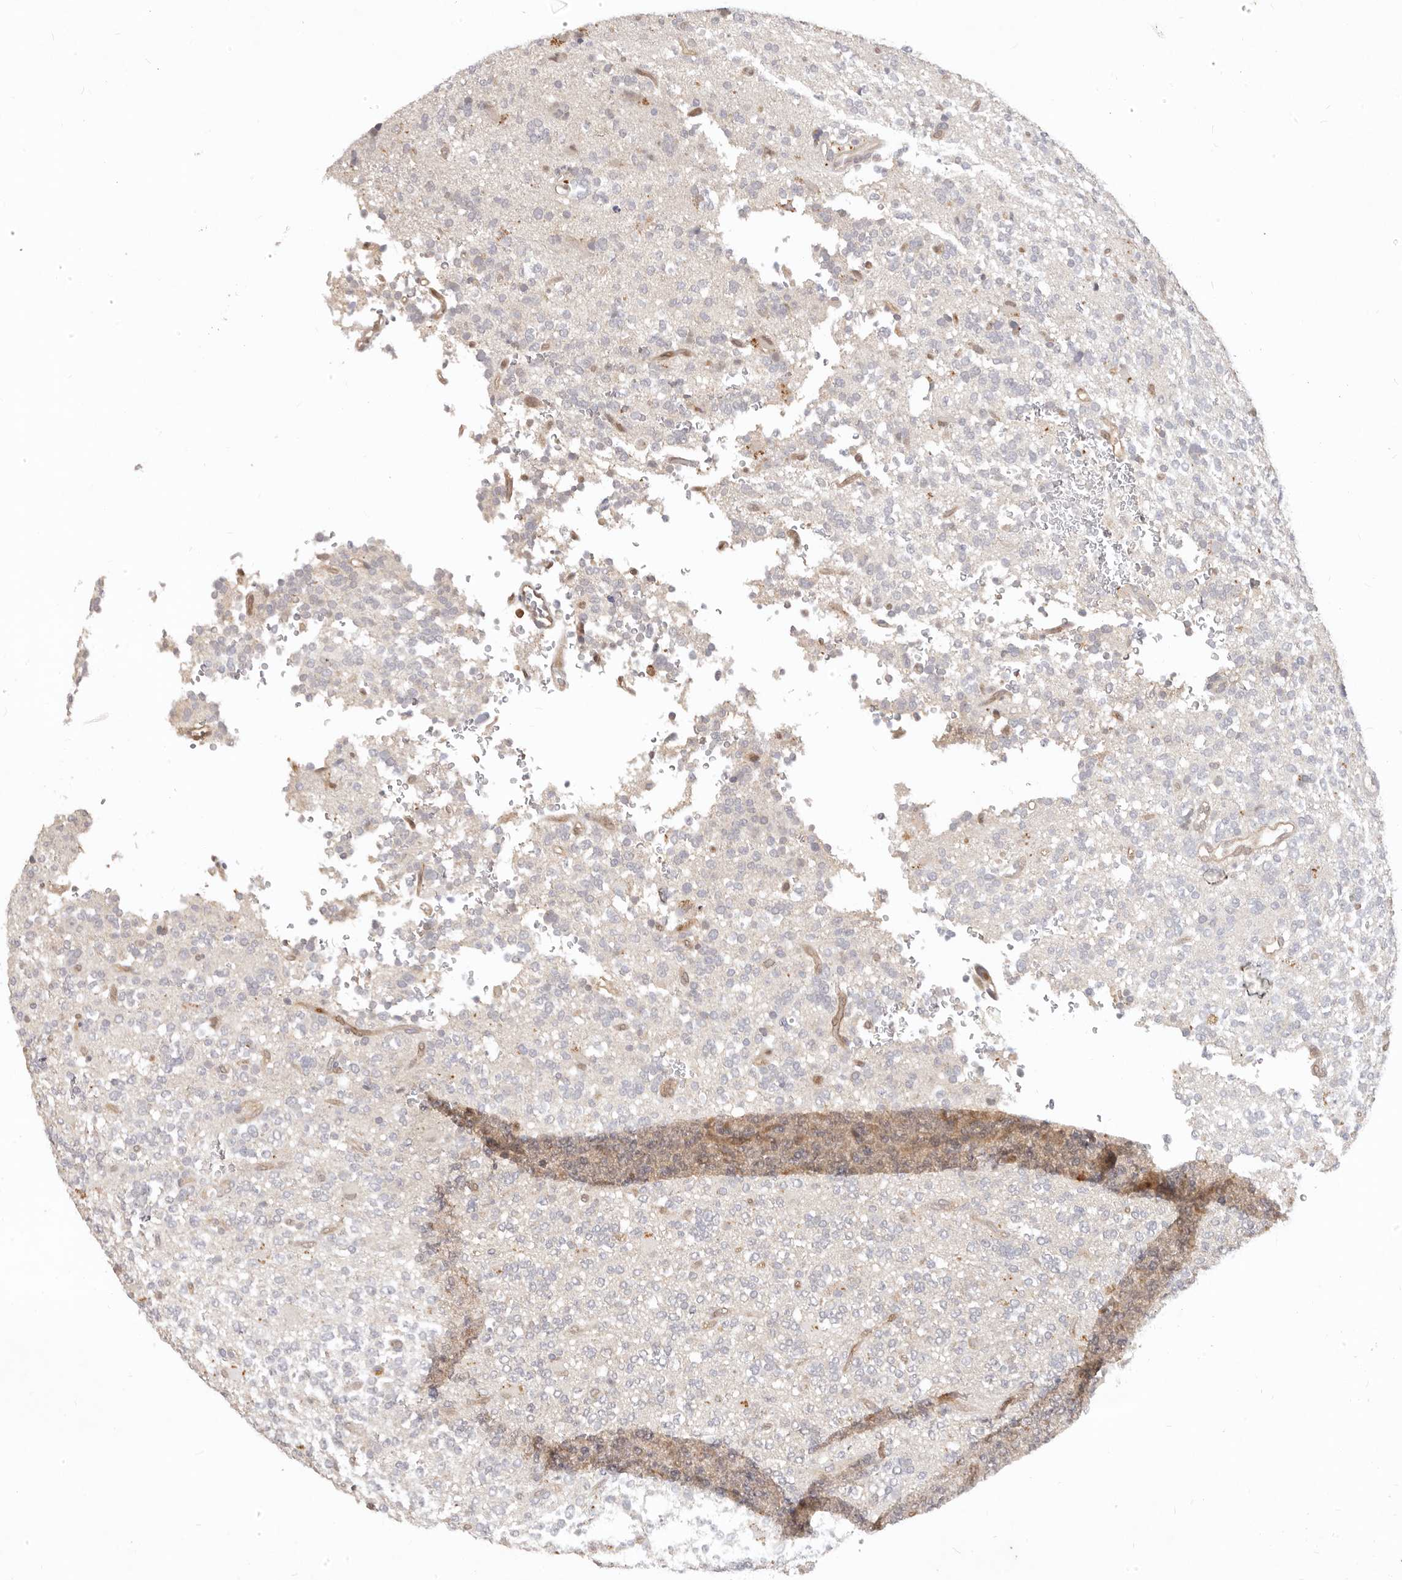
{"staining": {"intensity": "negative", "quantity": "none", "location": "none"}, "tissue": "glioma", "cell_type": "Tumor cells", "image_type": "cancer", "snomed": [{"axis": "morphology", "description": "Glioma, malignant, High grade"}, {"axis": "topography", "description": "Brain"}], "caption": "A histopathology image of glioma stained for a protein reveals no brown staining in tumor cells. (DAB immunohistochemistry, high magnification).", "gene": "USP49", "patient": {"sex": "female", "age": 62}}